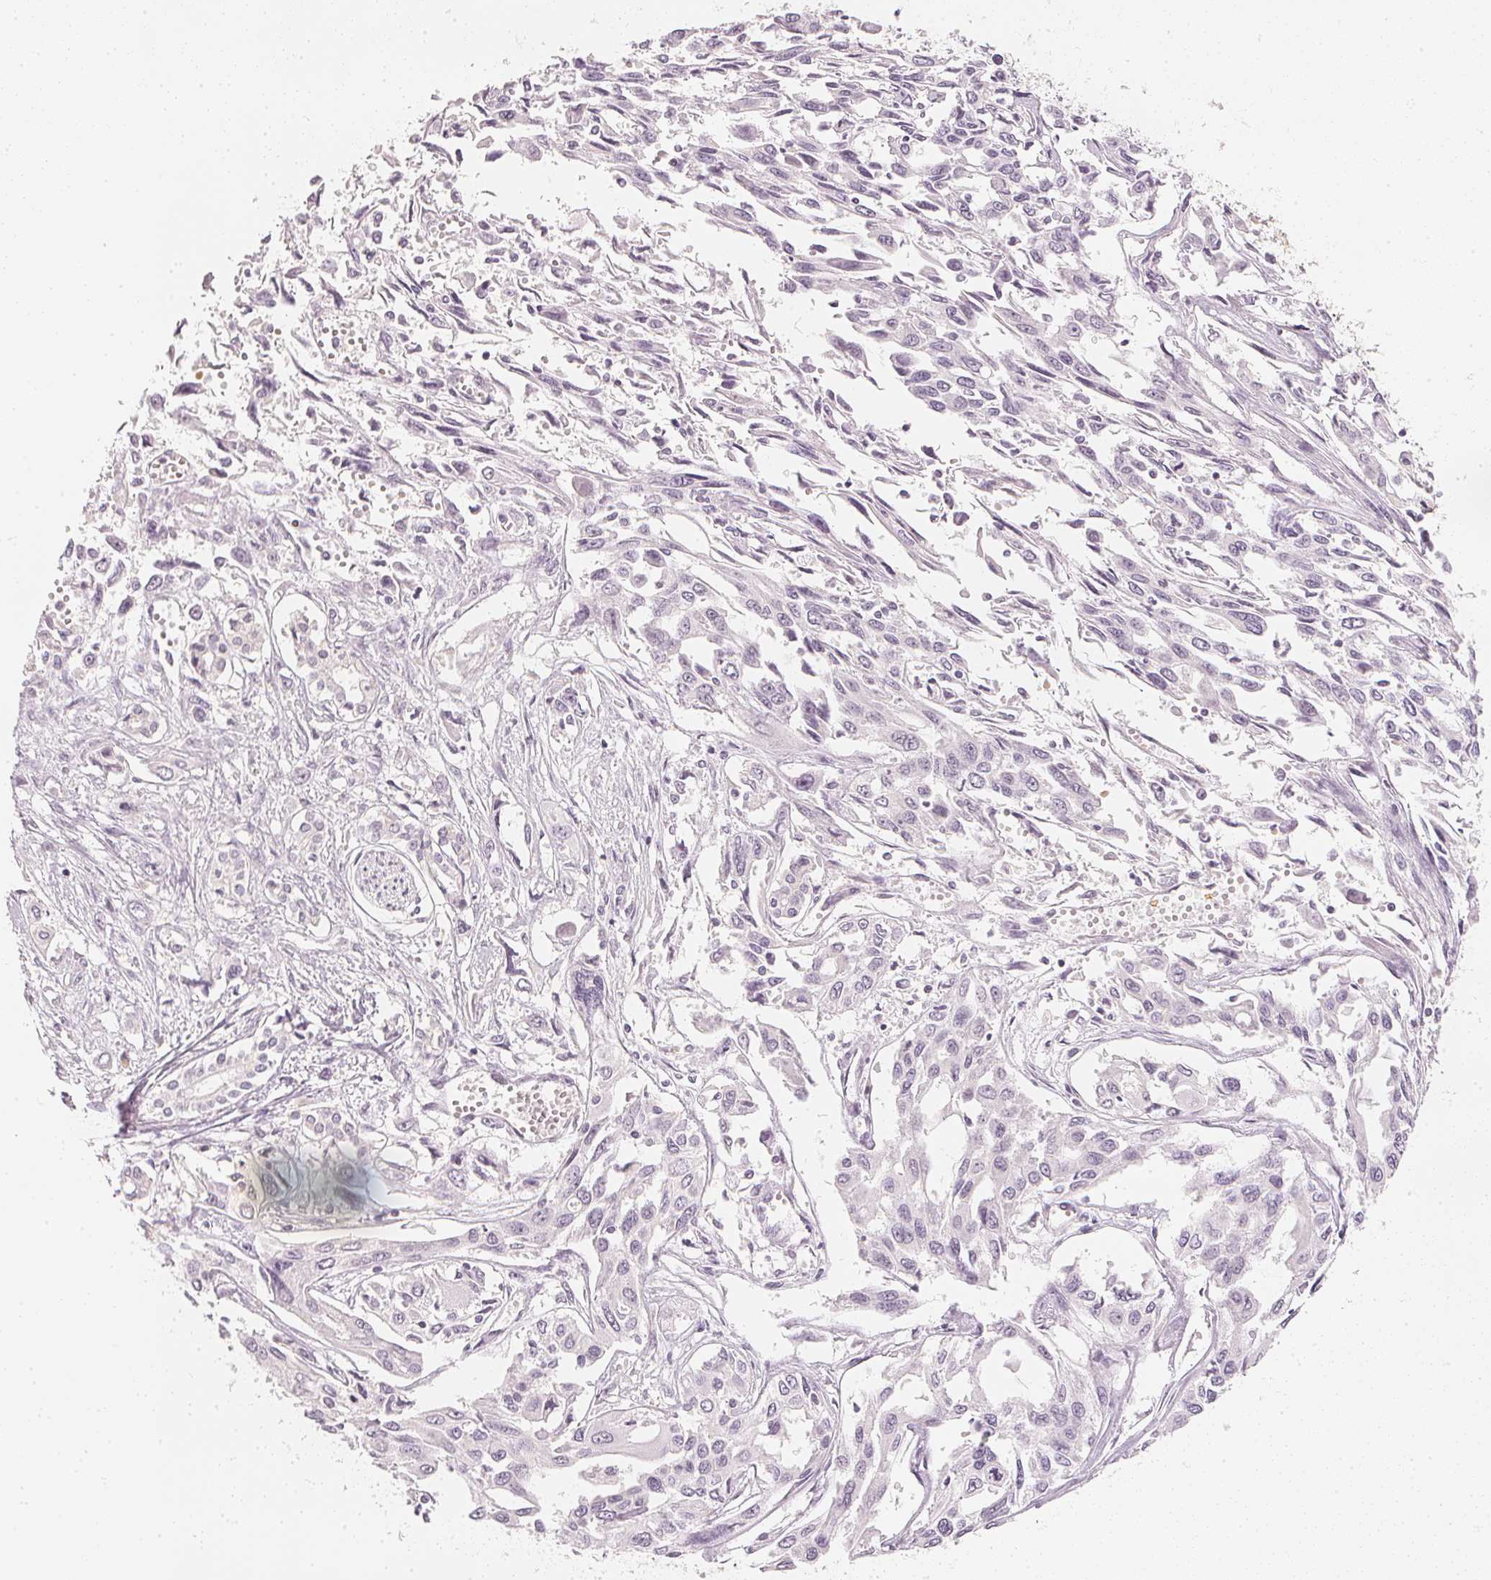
{"staining": {"intensity": "negative", "quantity": "none", "location": "none"}, "tissue": "pancreatic cancer", "cell_type": "Tumor cells", "image_type": "cancer", "snomed": [{"axis": "morphology", "description": "Adenocarcinoma, NOS"}, {"axis": "topography", "description": "Pancreas"}], "caption": "The immunohistochemistry micrograph has no significant expression in tumor cells of pancreatic cancer tissue.", "gene": "CALB1", "patient": {"sex": "female", "age": 55}}